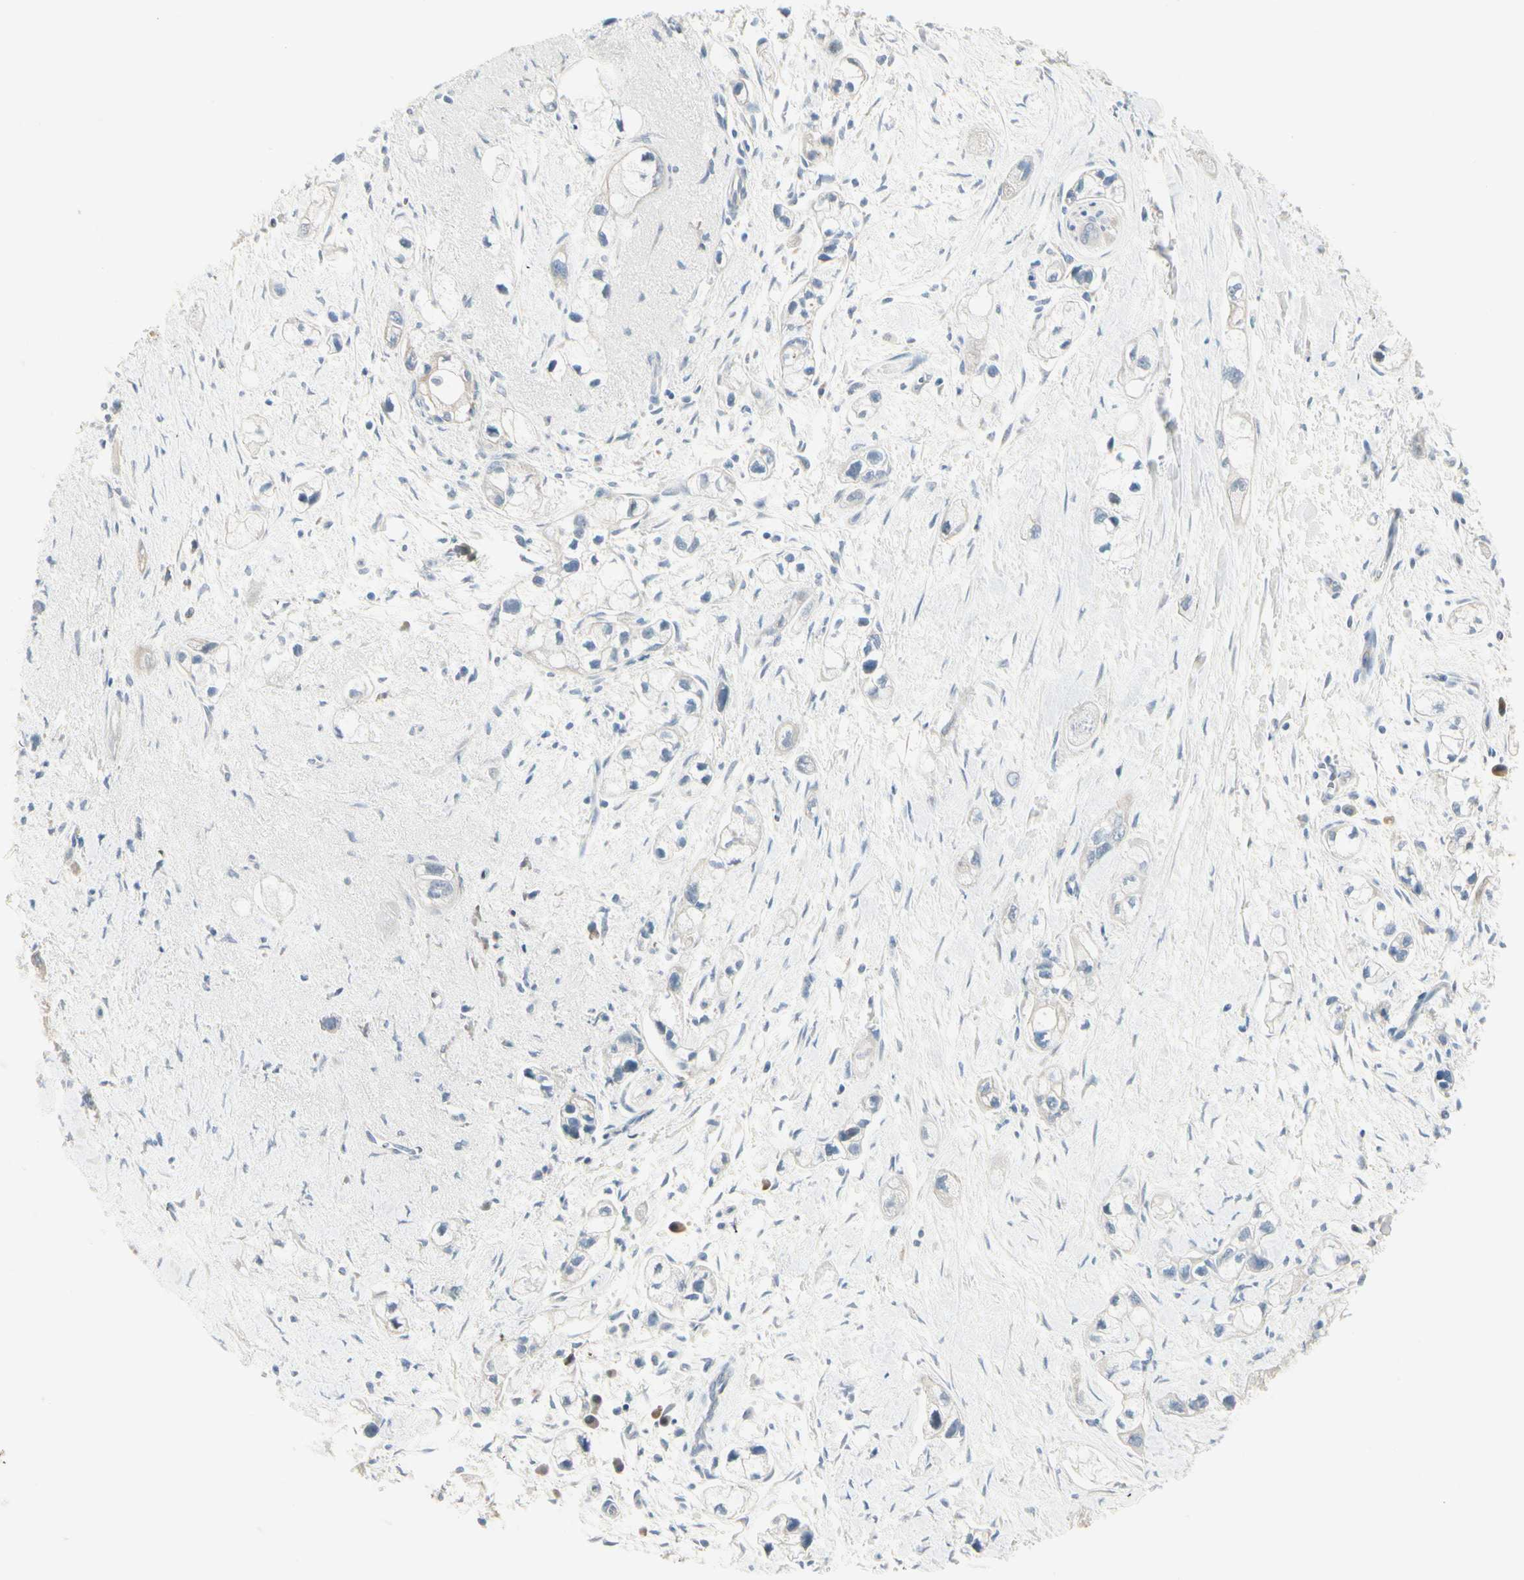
{"staining": {"intensity": "negative", "quantity": "none", "location": "none"}, "tissue": "pancreatic cancer", "cell_type": "Tumor cells", "image_type": "cancer", "snomed": [{"axis": "morphology", "description": "Adenocarcinoma, NOS"}, {"axis": "topography", "description": "Pancreas"}], "caption": "A high-resolution image shows immunohistochemistry staining of pancreatic adenocarcinoma, which shows no significant expression in tumor cells. (Brightfield microscopy of DAB immunohistochemistry at high magnification).", "gene": "SPINK4", "patient": {"sex": "male", "age": 74}}